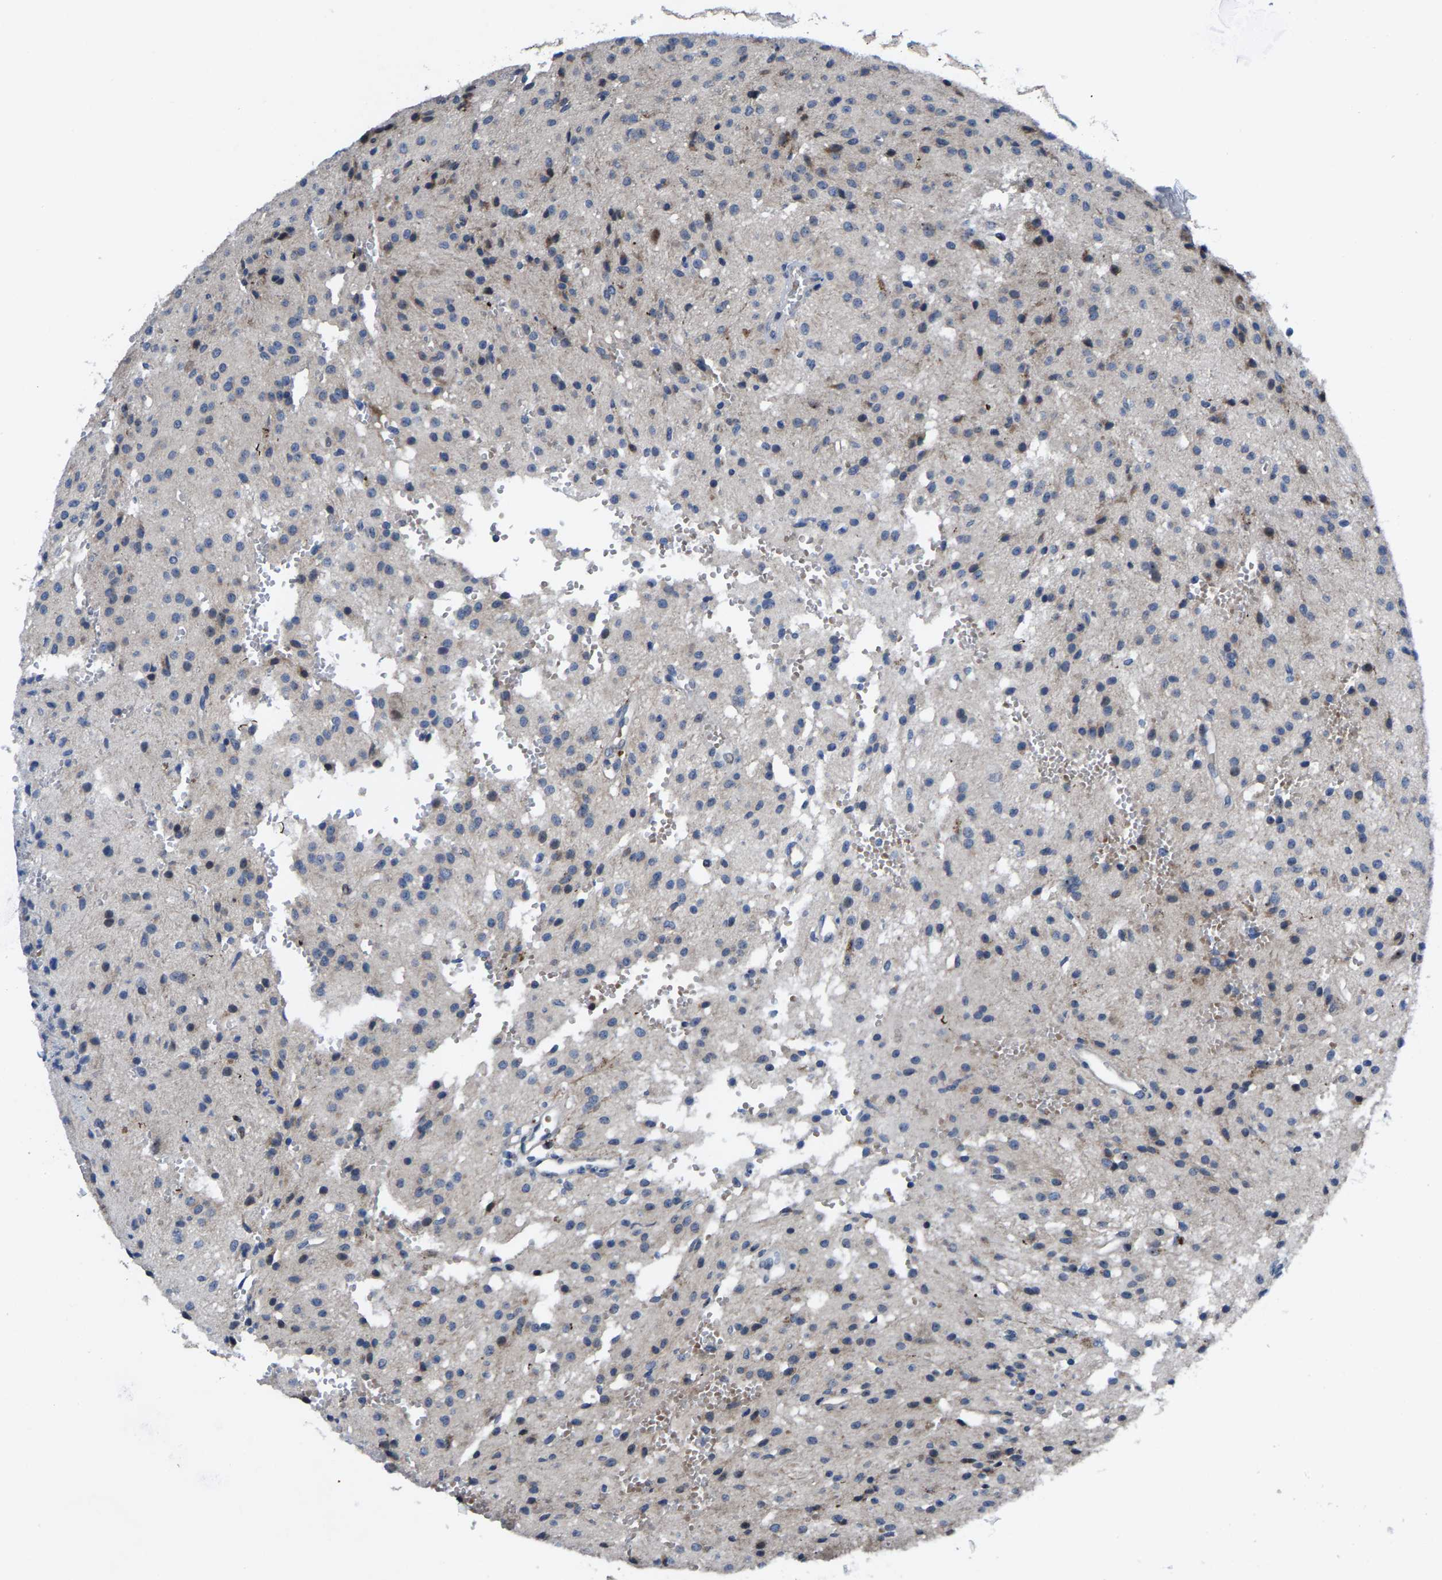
{"staining": {"intensity": "weak", "quantity": "<25%", "location": "cytoplasmic/membranous"}, "tissue": "glioma", "cell_type": "Tumor cells", "image_type": "cancer", "snomed": [{"axis": "morphology", "description": "Glioma, malignant, High grade"}, {"axis": "topography", "description": "Brain"}], "caption": "Protein analysis of malignant glioma (high-grade) reveals no significant staining in tumor cells.", "gene": "HAUS6", "patient": {"sex": "female", "age": 59}}